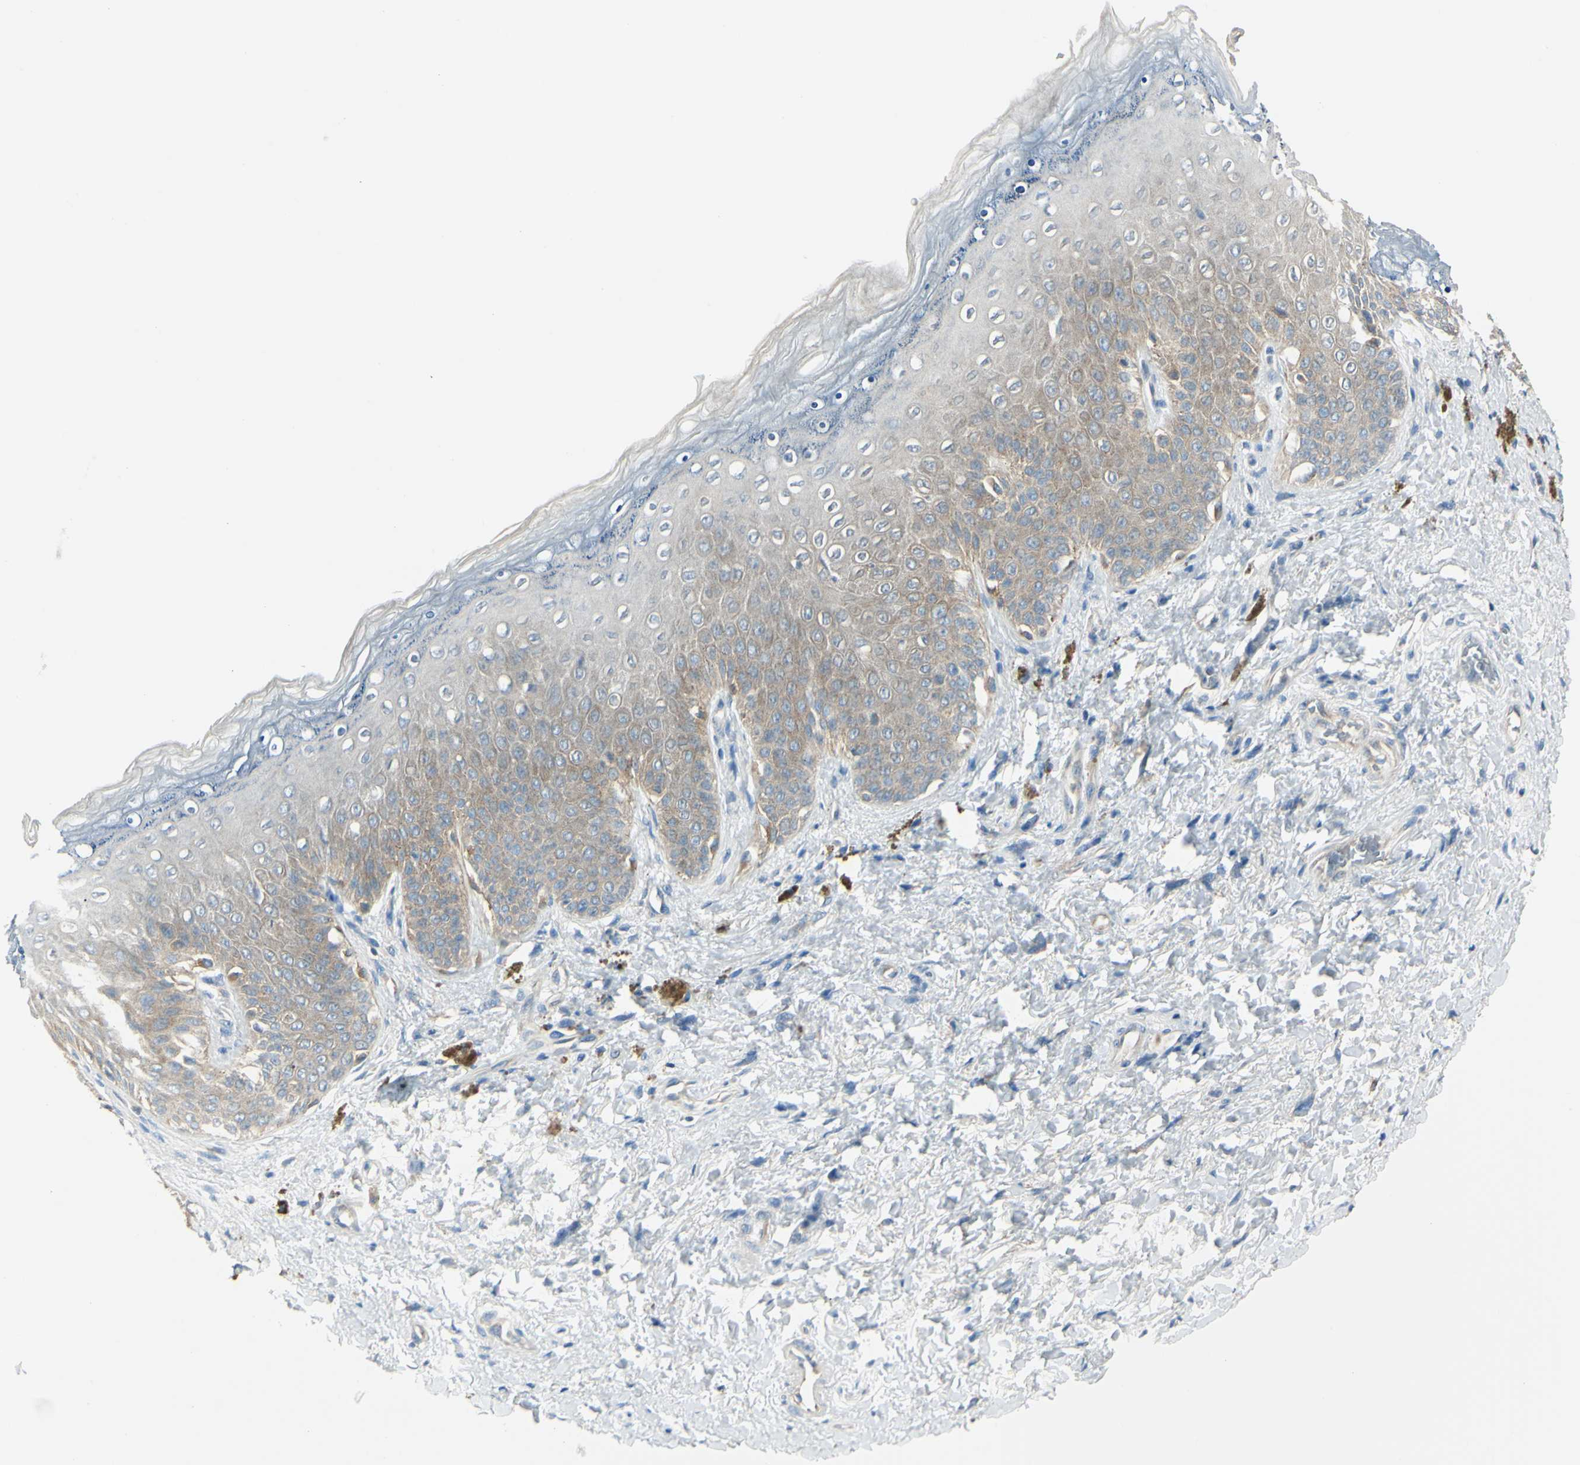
{"staining": {"intensity": "weak", "quantity": "25%-75%", "location": "cytoplasmic/membranous"}, "tissue": "skin", "cell_type": "Epidermal cells", "image_type": "normal", "snomed": [{"axis": "morphology", "description": "Normal tissue, NOS"}, {"axis": "topography", "description": "Anal"}], "caption": "Immunohistochemical staining of benign skin displays low levels of weak cytoplasmic/membranous positivity in about 25%-75% of epidermal cells.", "gene": "SELENOS", "patient": {"sex": "female", "age": 46}}